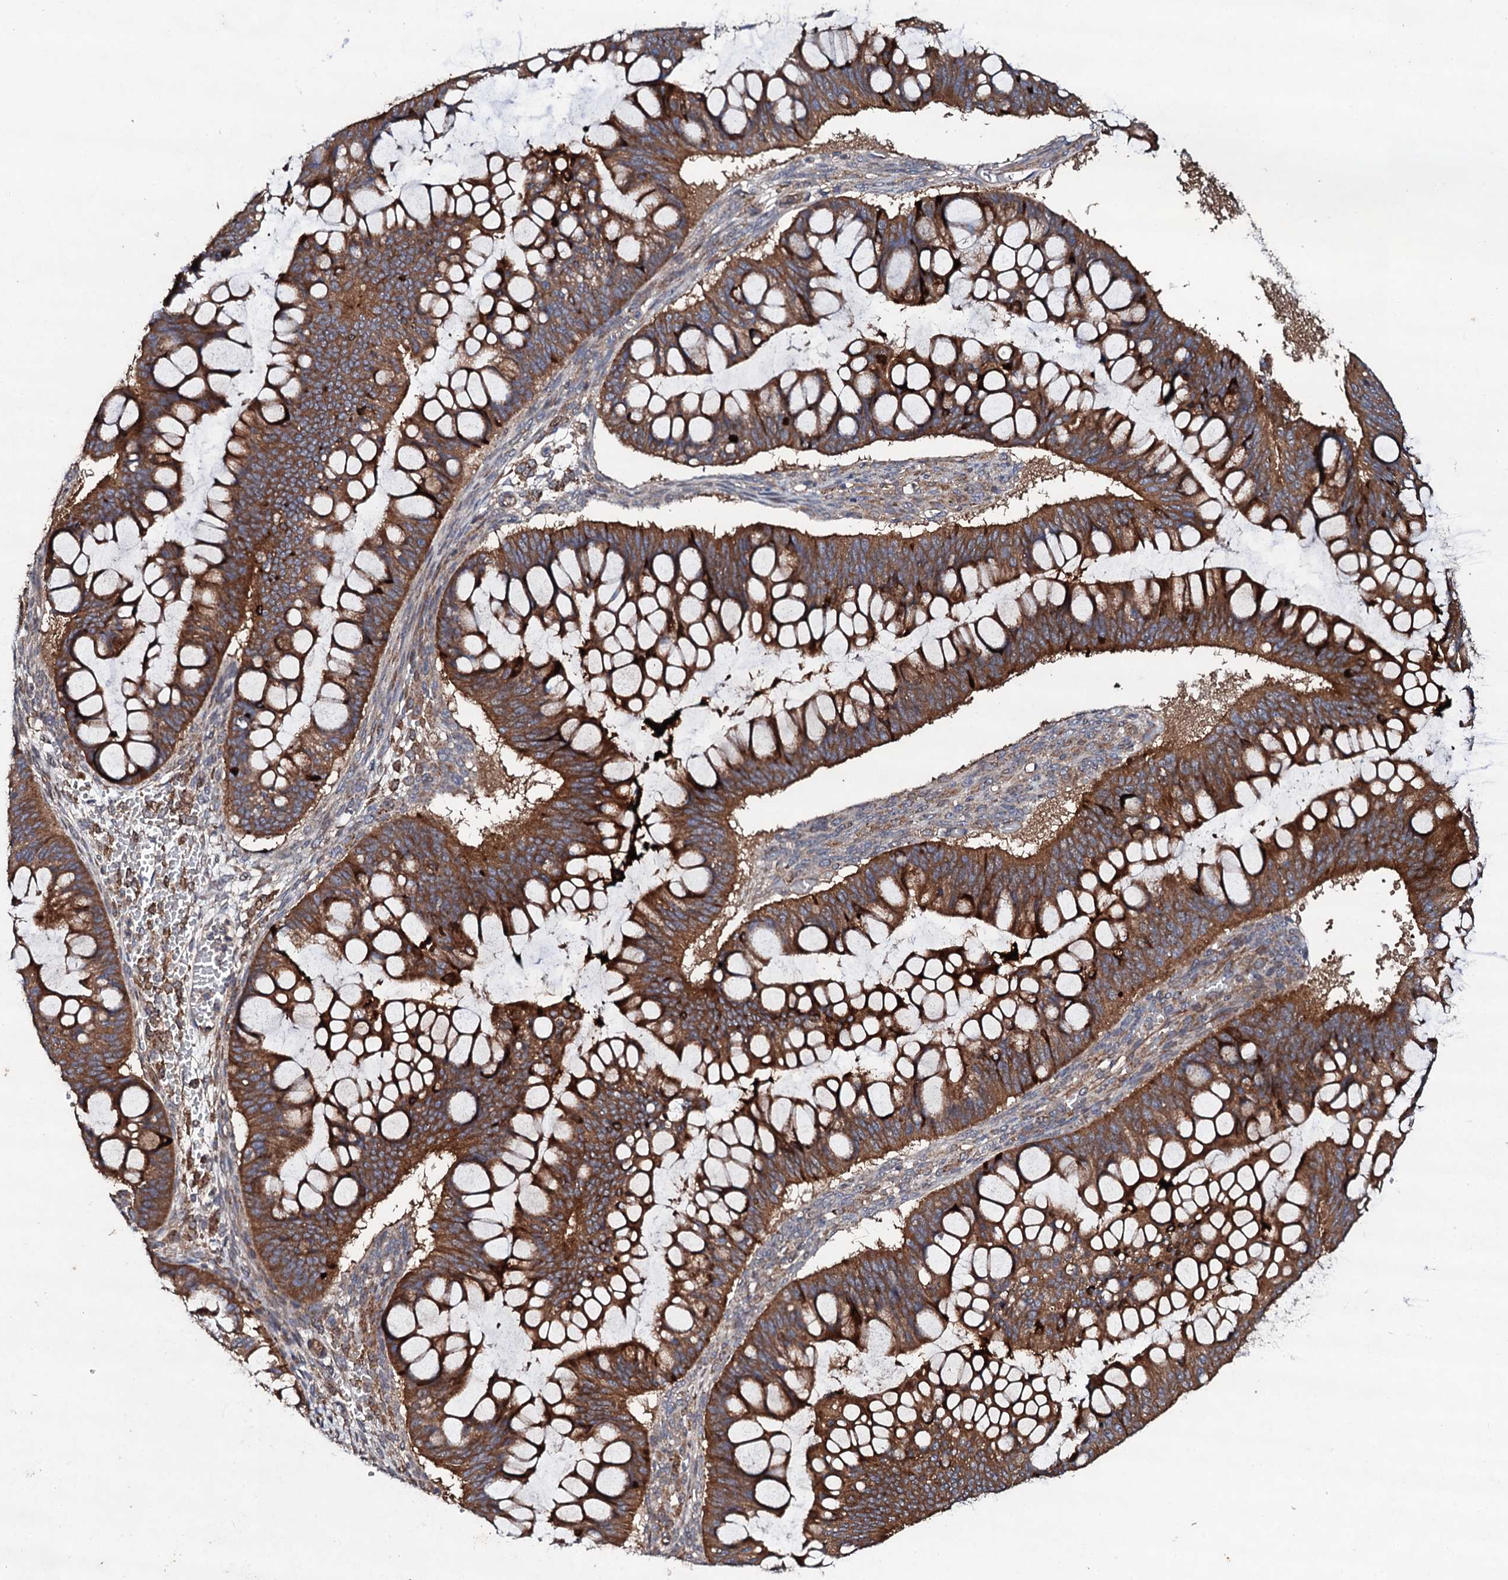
{"staining": {"intensity": "strong", "quantity": ">75%", "location": "cytoplasmic/membranous"}, "tissue": "ovarian cancer", "cell_type": "Tumor cells", "image_type": "cancer", "snomed": [{"axis": "morphology", "description": "Cystadenocarcinoma, mucinous, NOS"}, {"axis": "topography", "description": "Ovary"}], "caption": "IHC staining of mucinous cystadenocarcinoma (ovarian), which demonstrates high levels of strong cytoplasmic/membranous positivity in approximately >75% of tumor cells indicating strong cytoplasmic/membranous protein positivity. The staining was performed using DAB (brown) for protein detection and nuclei were counterstained in hematoxylin (blue).", "gene": "MOCOS", "patient": {"sex": "female", "age": 73}}